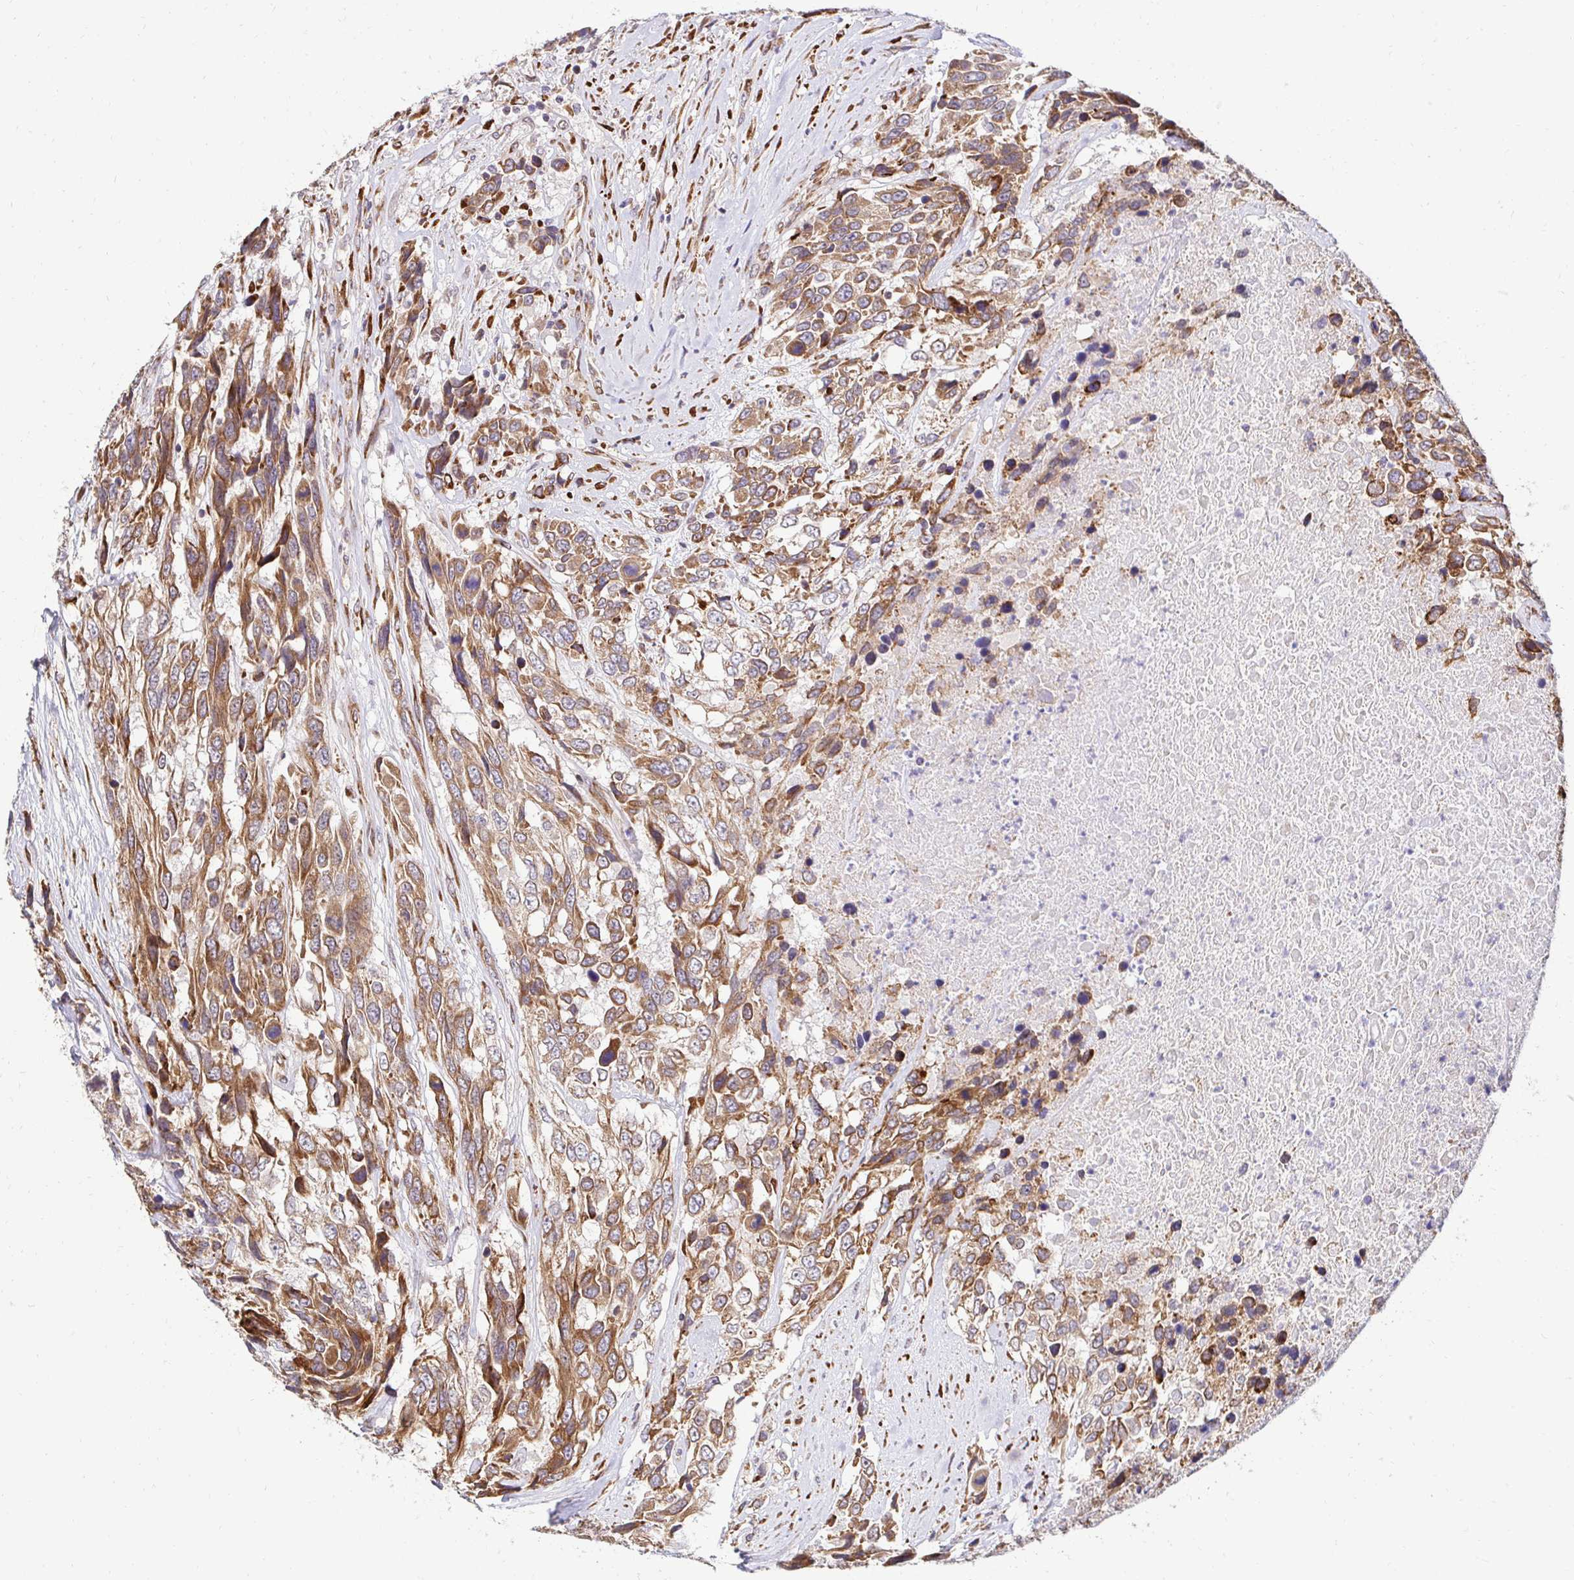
{"staining": {"intensity": "moderate", "quantity": ">75%", "location": "cytoplasmic/membranous"}, "tissue": "urothelial cancer", "cell_type": "Tumor cells", "image_type": "cancer", "snomed": [{"axis": "morphology", "description": "Urothelial carcinoma, High grade"}, {"axis": "topography", "description": "Urinary bladder"}], "caption": "Immunohistochemistry micrograph of neoplastic tissue: human urothelial cancer stained using IHC exhibits medium levels of moderate protein expression localized specifically in the cytoplasmic/membranous of tumor cells, appearing as a cytoplasmic/membranous brown color.", "gene": "HPS1", "patient": {"sex": "female", "age": 70}}